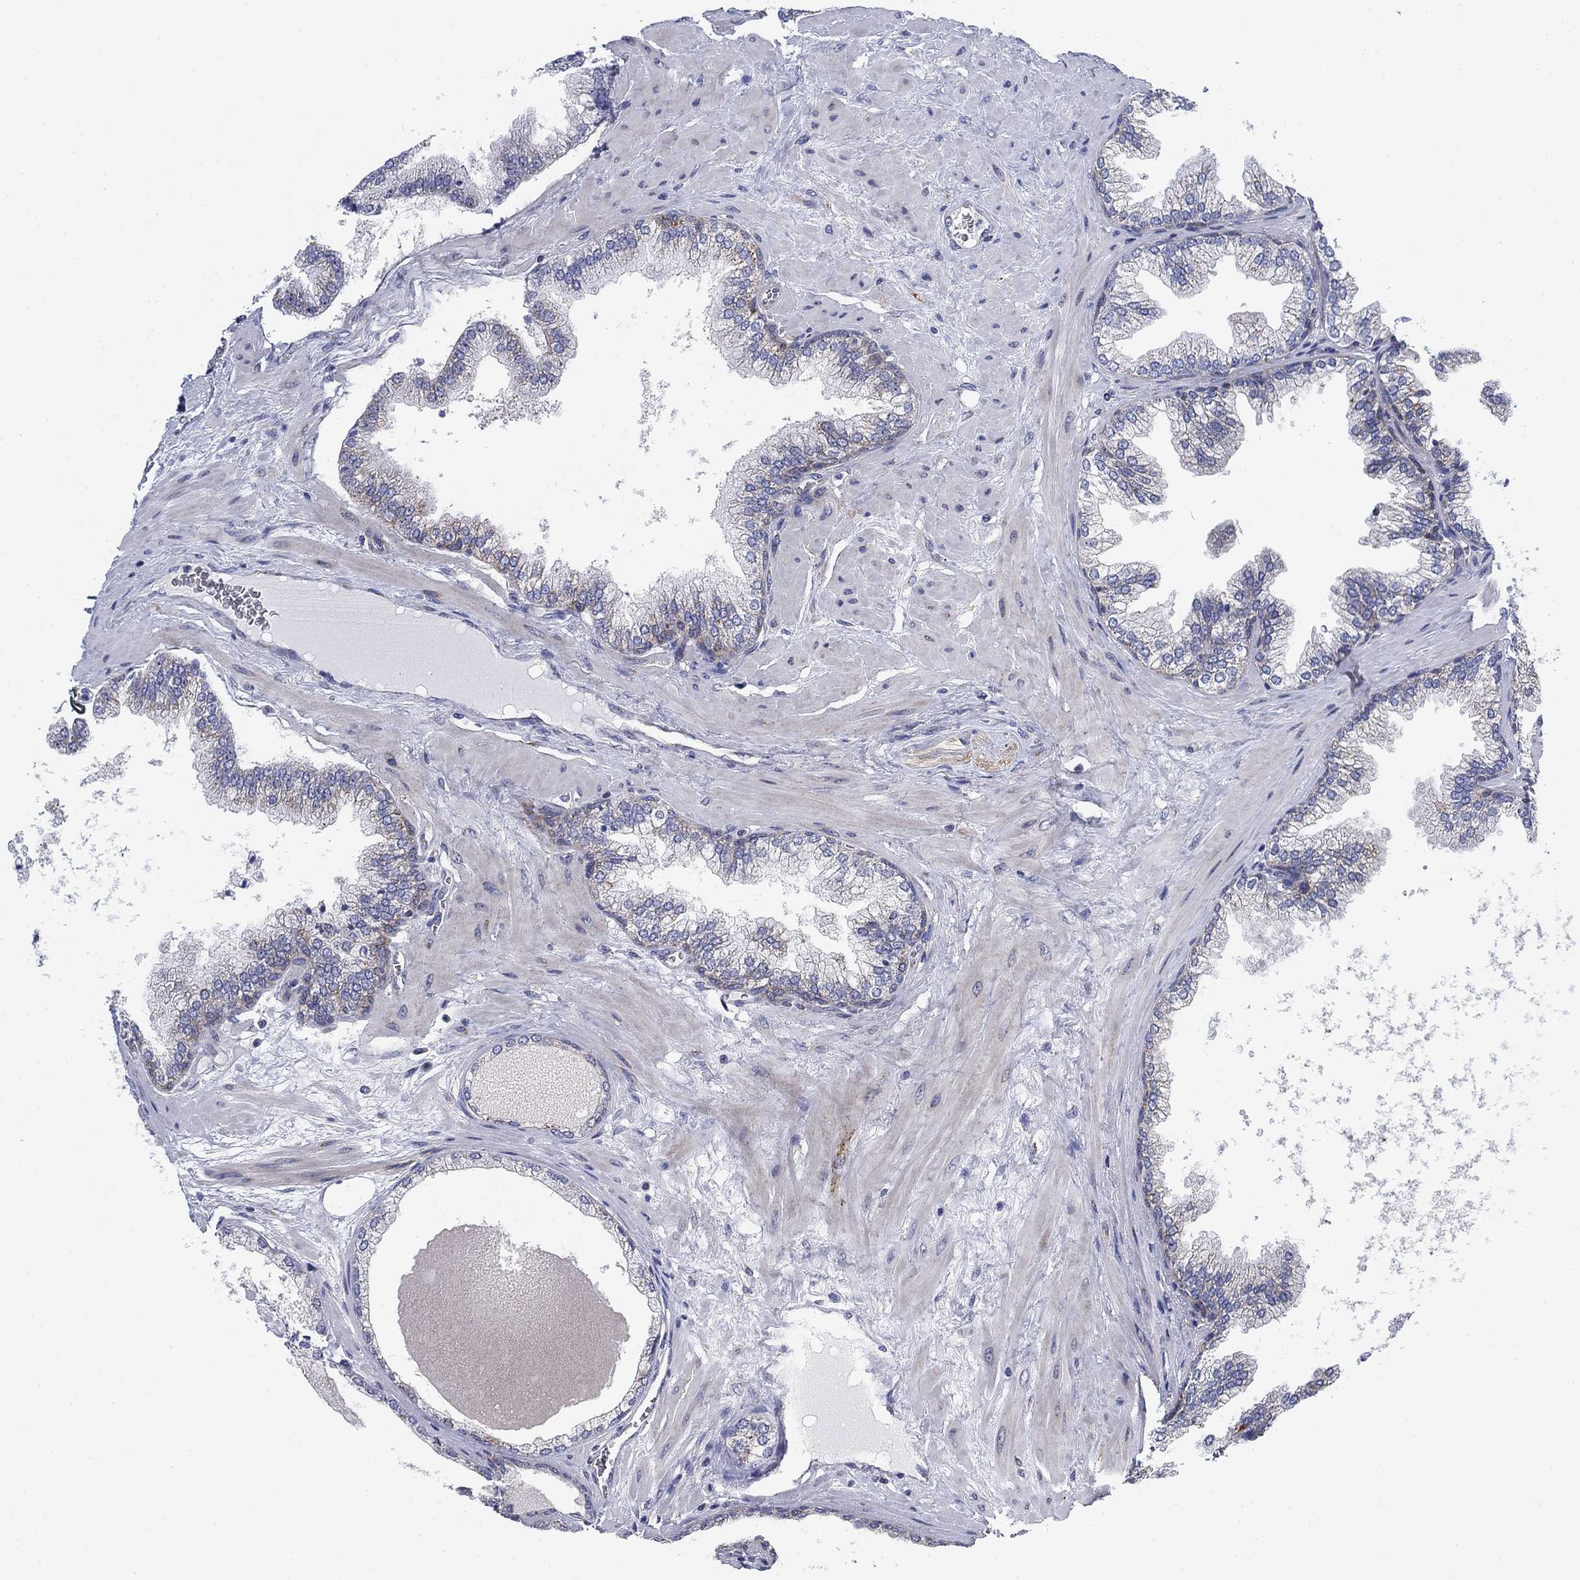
{"staining": {"intensity": "moderate", "quantity": "<25%", "location": "cytoplasmic/membranous"}, "tissue": "prostate cancer", "cell_type": "Tumor cells", "image_type": "cancer", "snomed": [{"axis": "morphology", "description": "Adenocarcinoma, Low grade"}, {"axis": "topography", "description": "Prostate"}], "caption": "Immunohistochemical staining of human prostate adenocarcinoma (low-grade) reveals low levels of moderate cytoplasmic/membranous positivity in about <25% of tumor cells. (Stains: DAB (3,3'-diaminobenzidine) in brown, nuclei in blue, Microscopy: brightfield microscopy at high magnification).", "gene": "NACAD", "patient": {"sex": "male", "age": 72}}